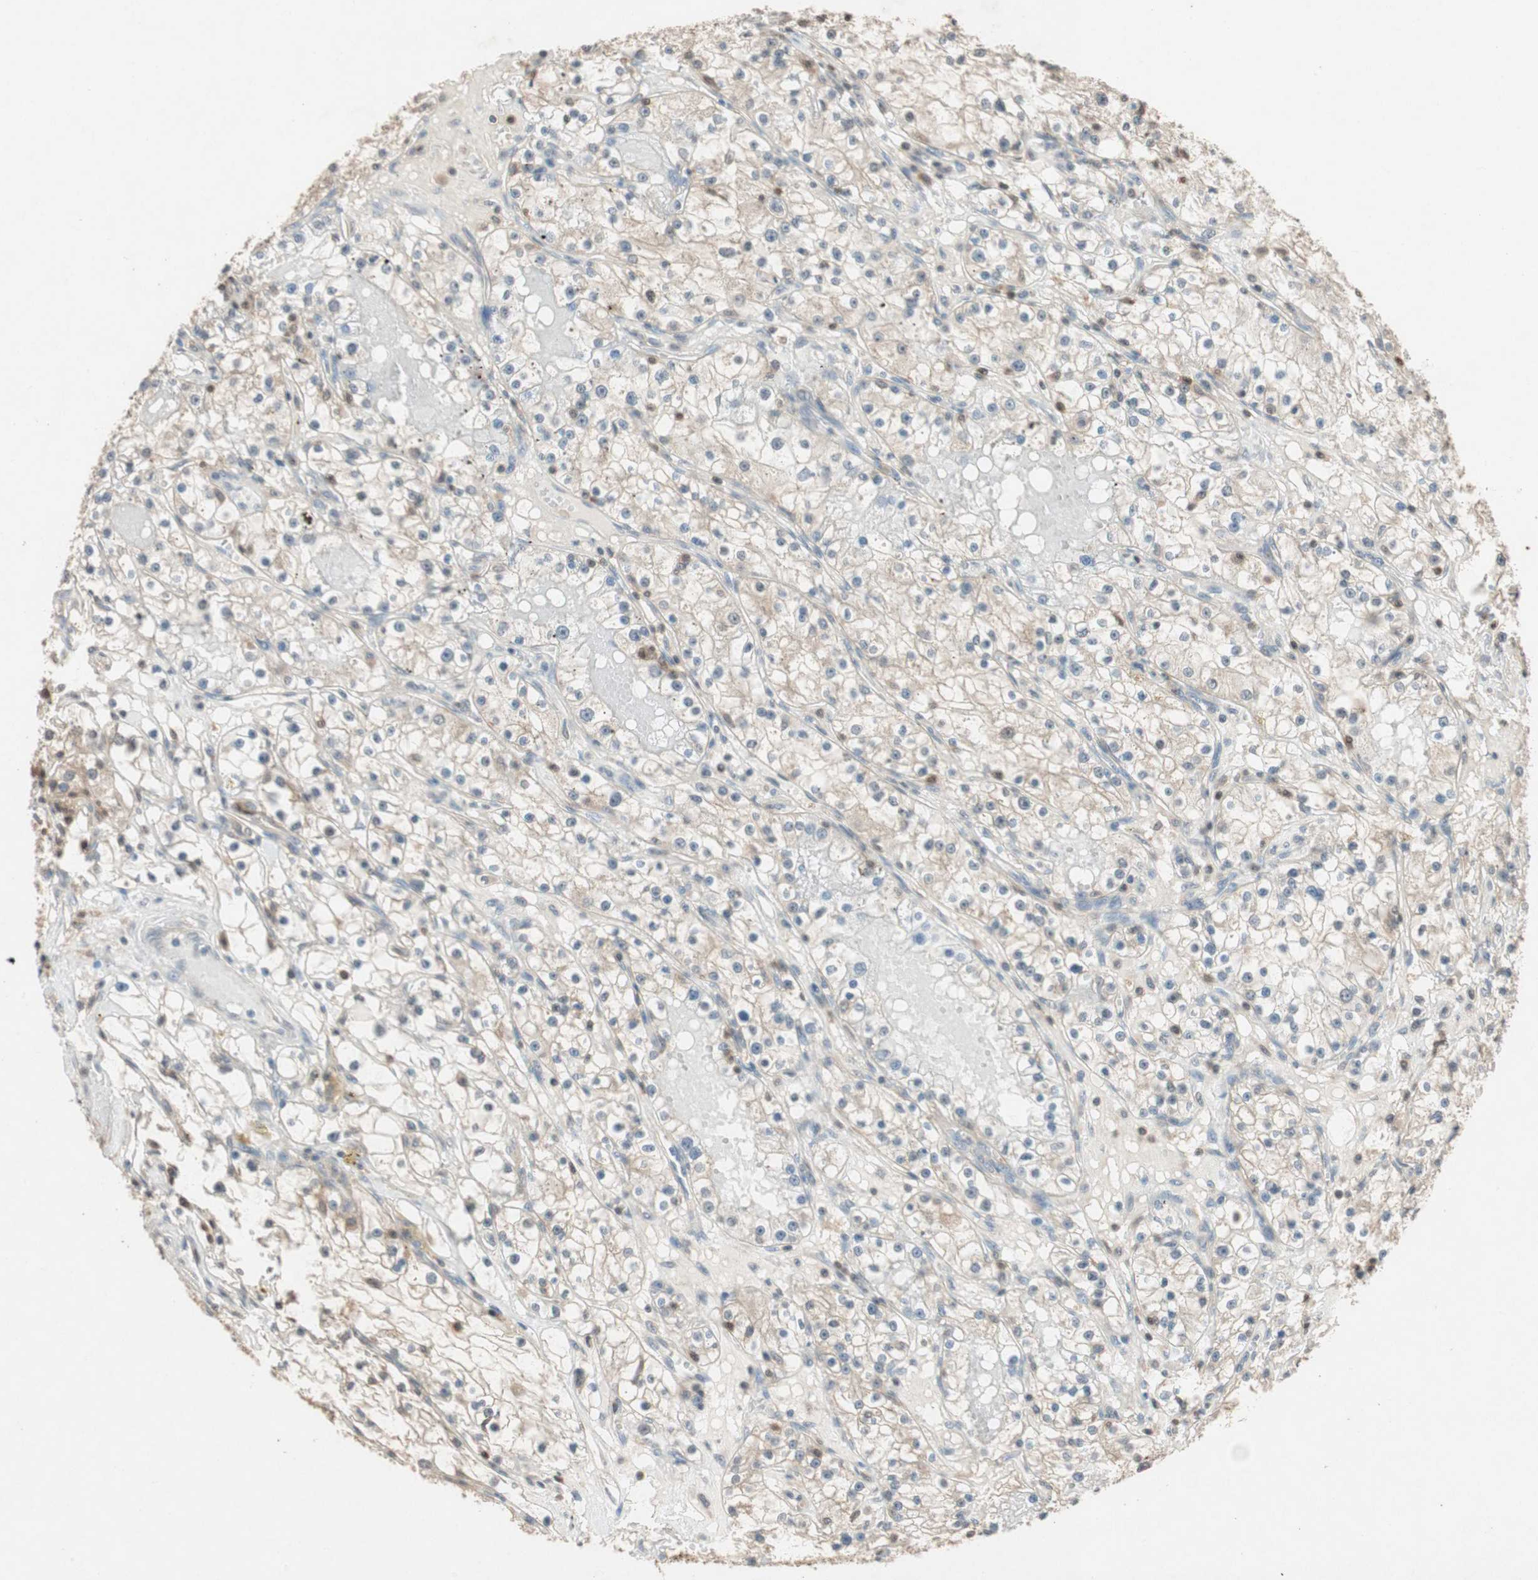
{"staining": {"intensity": "weak", "quantity": "25%-75%", "location": "cytoplasmic/membranous,nuclear"}, "tissue": "renal cancer", "cell_type": "Tumor cells", "image_type": "cancer", "snomed": [{"axis": "morphology", "description": "Adenocarcinoma, NOS"}, {"axis": "topography", "description": "Kidney"}], "caption": "Immunohistochemistry (IHC) of renal cancer (adenocarcinoma) reveals low levels of weak cytoplasmic/membranous and nuclear staining in approximately 25%-75% of tumor cells.", "gene": "SERPINB5", "patient": {"sex": "male", "age": 56}}